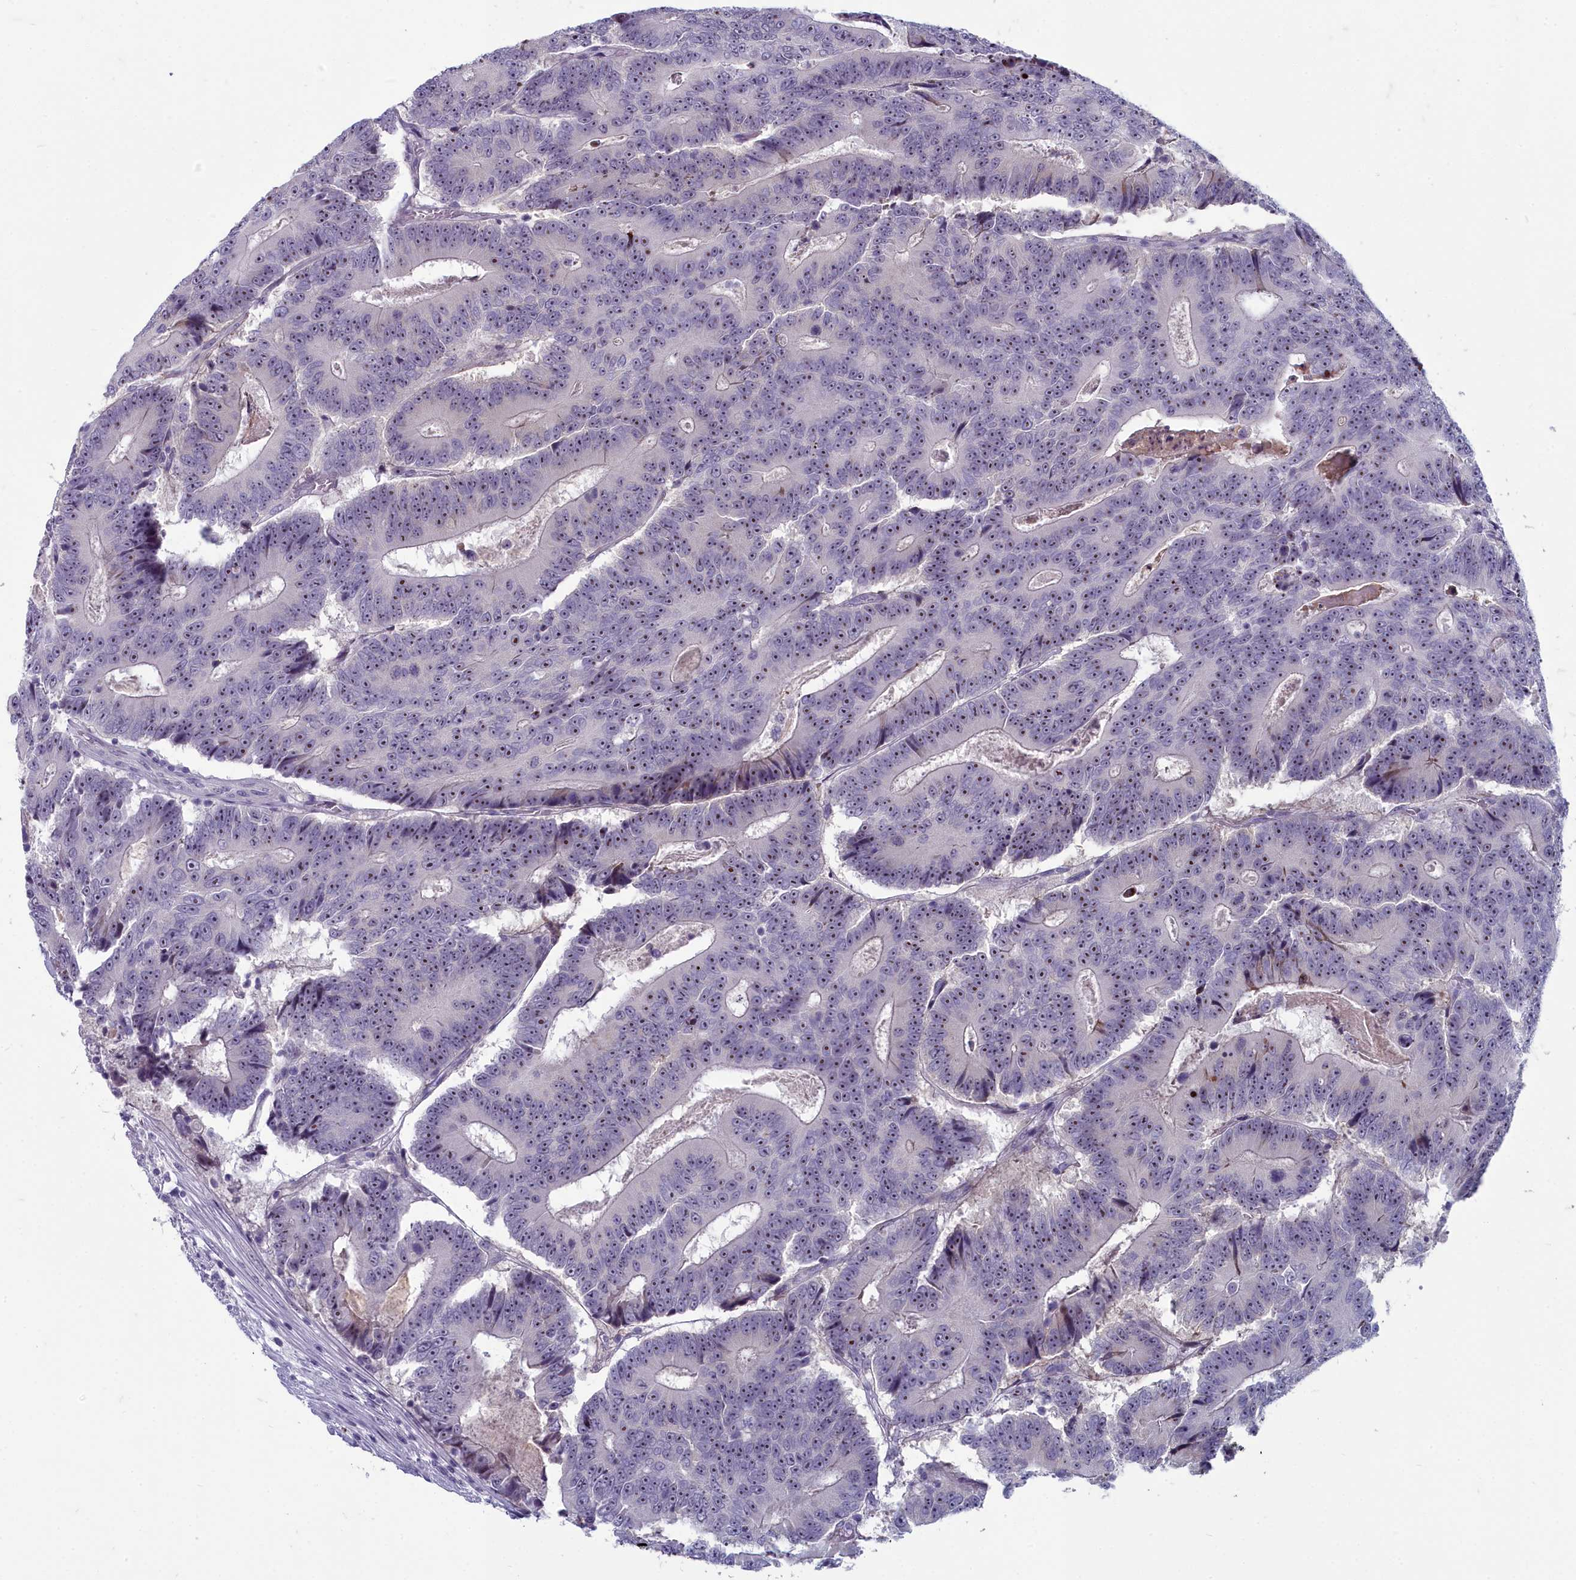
{"staining": {"intensity": "moderate", "quantity": ">75%", "location": "nuclear"}, "tissue": "colorectal cancer", "cell_type": "Tumor cells", "image_type": "cancer", "snomed": [{"axis": "morphology", "description": "Adenocarcinoma, NOS"}, {"axis": "topography", "description": "Colon"}], "caption": "This image reveals colorectal adenocarcinoma stained with IHC to label a protein in brown. The nuclear of tumor cells show moderate positivity for the protein. Nuclei are counter-stained blue.", "gene": "INSYN2A", "patient": {"sex": "male", "age": 83}}